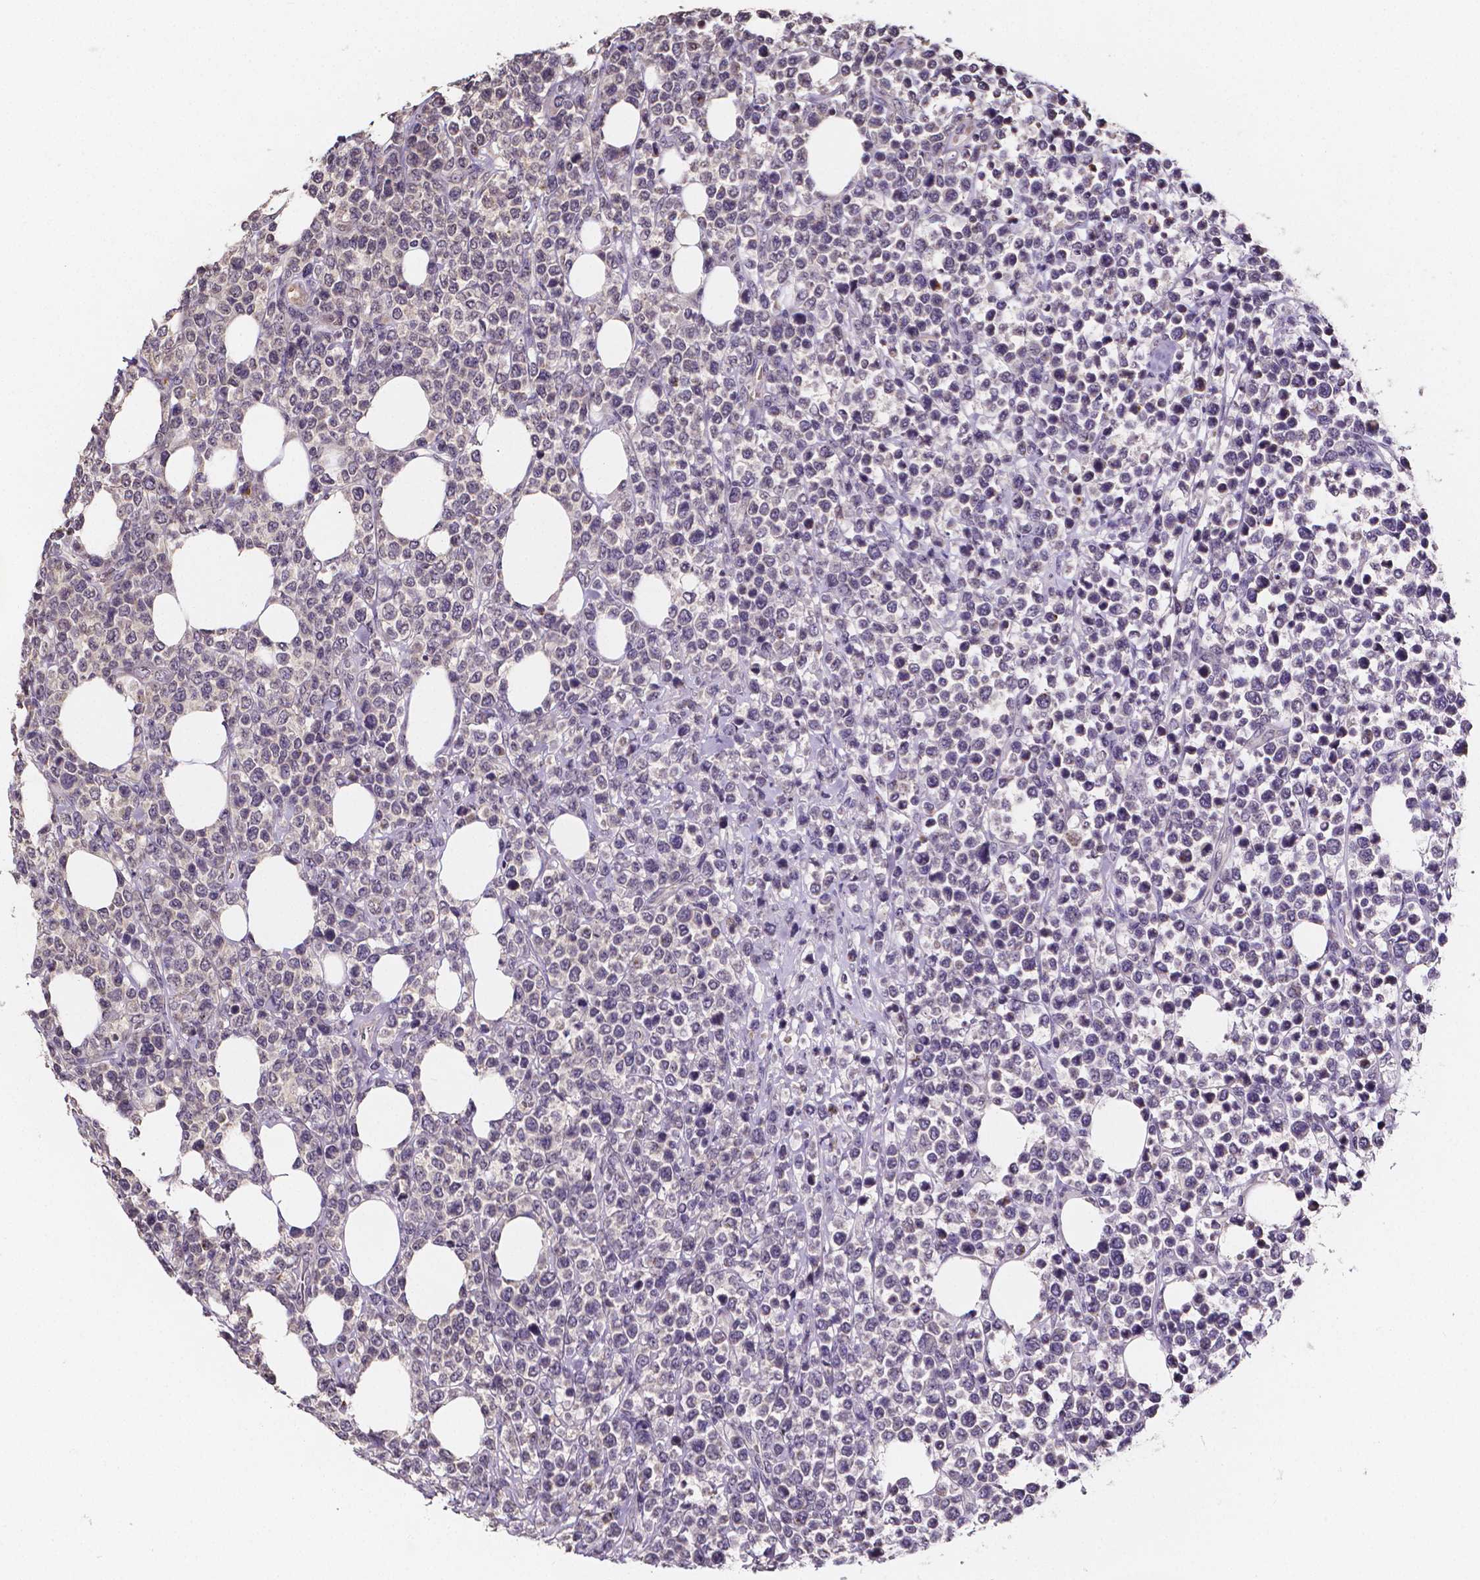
{"staining": {"intensity": "negative", "quantity": "none", "location": "none"}, "tissue": "lymphoma", "cell_type": "Tumor cells", "image_type": "cancer", "snomed": [{"axis": "morphology", "description": "Malignant lymphoma, non-Hodgkin's type, High grade"}, {"axis": "topography", "description": "Soft tissue"}], "caption": "High magnification brightfield microscopy of lymphoma stained with DAB (brown) and counterstained with hematoxylin (blue): tumor cells show no significant positivity.", "gene": "NRGN", "patient": {"sex": "female", "age": 56}}